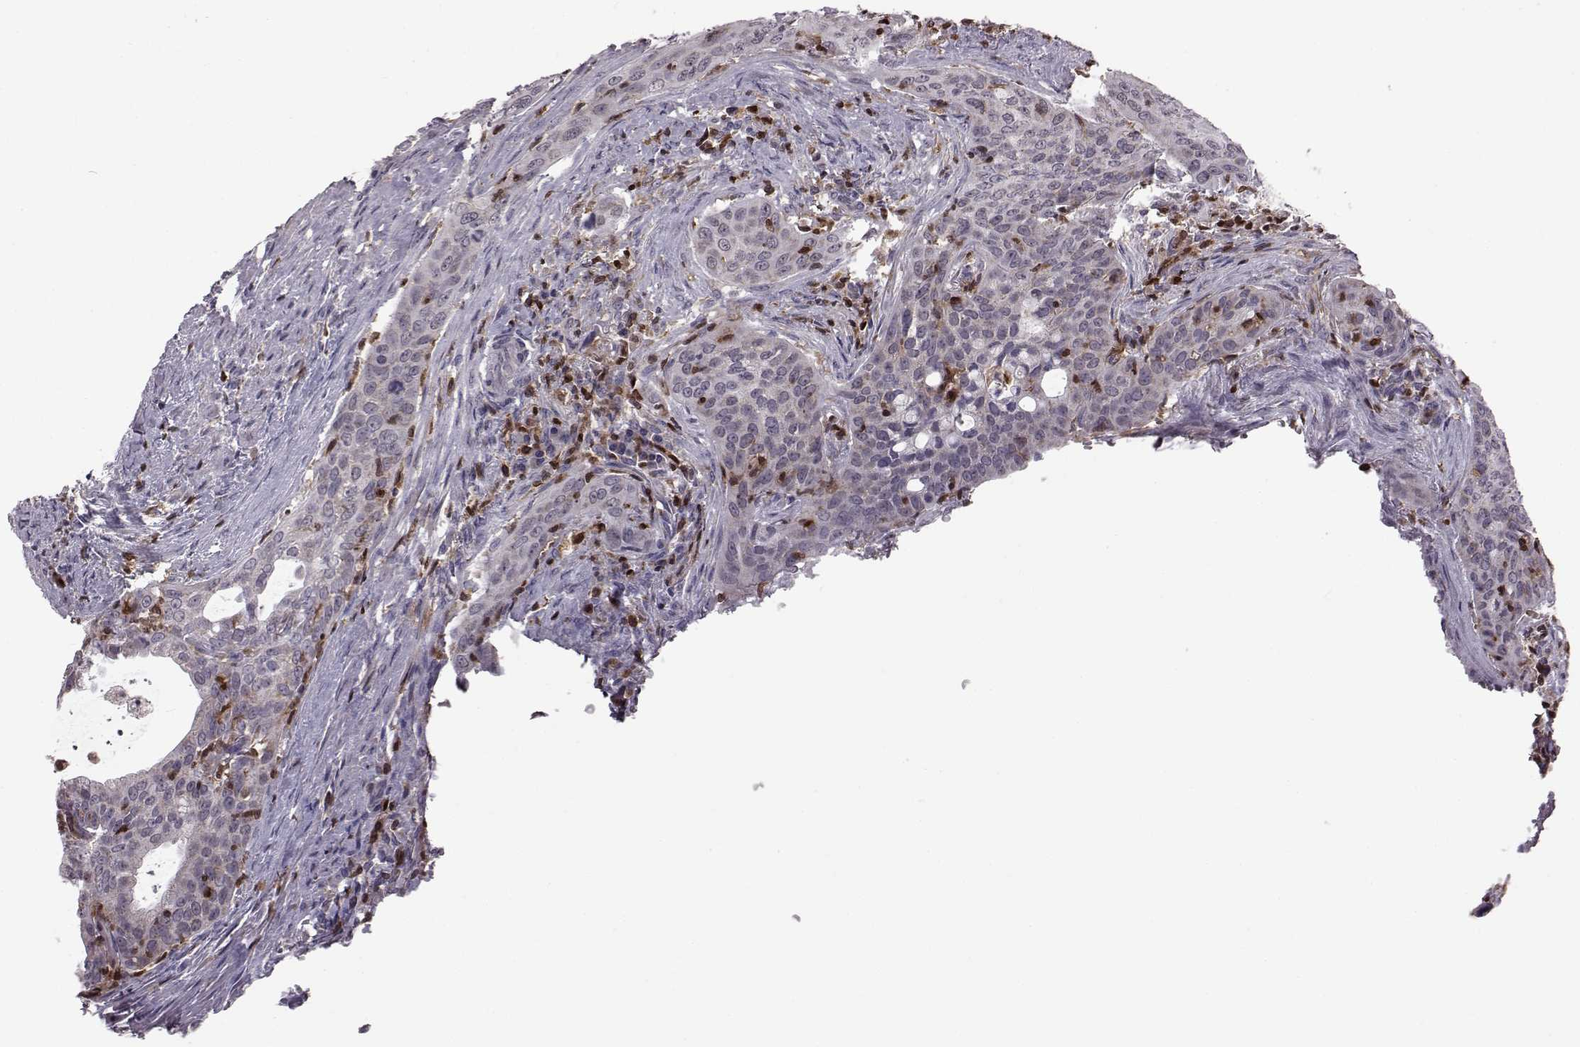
{"staining": {"intensity": "negative", "quantity": "none", "location": "none"}, "tissue": "urothelial cancer", "cell_type": "Tumor cells", "image_type": "cancer", "snomed": [{"axis": "morphology", "description": "Urothelial carcinoma, High grade"}, {"axis": "topography", "description": "Urinary bladder"}], "caption": "Immunohistochemistry micrograph of neoplastic tissue: urothelial cancer stained with DAB exhibits no significant protein expression in tumor cells.", "gene": "DOK2", "patient": {"sex": "male", "age": 82}}